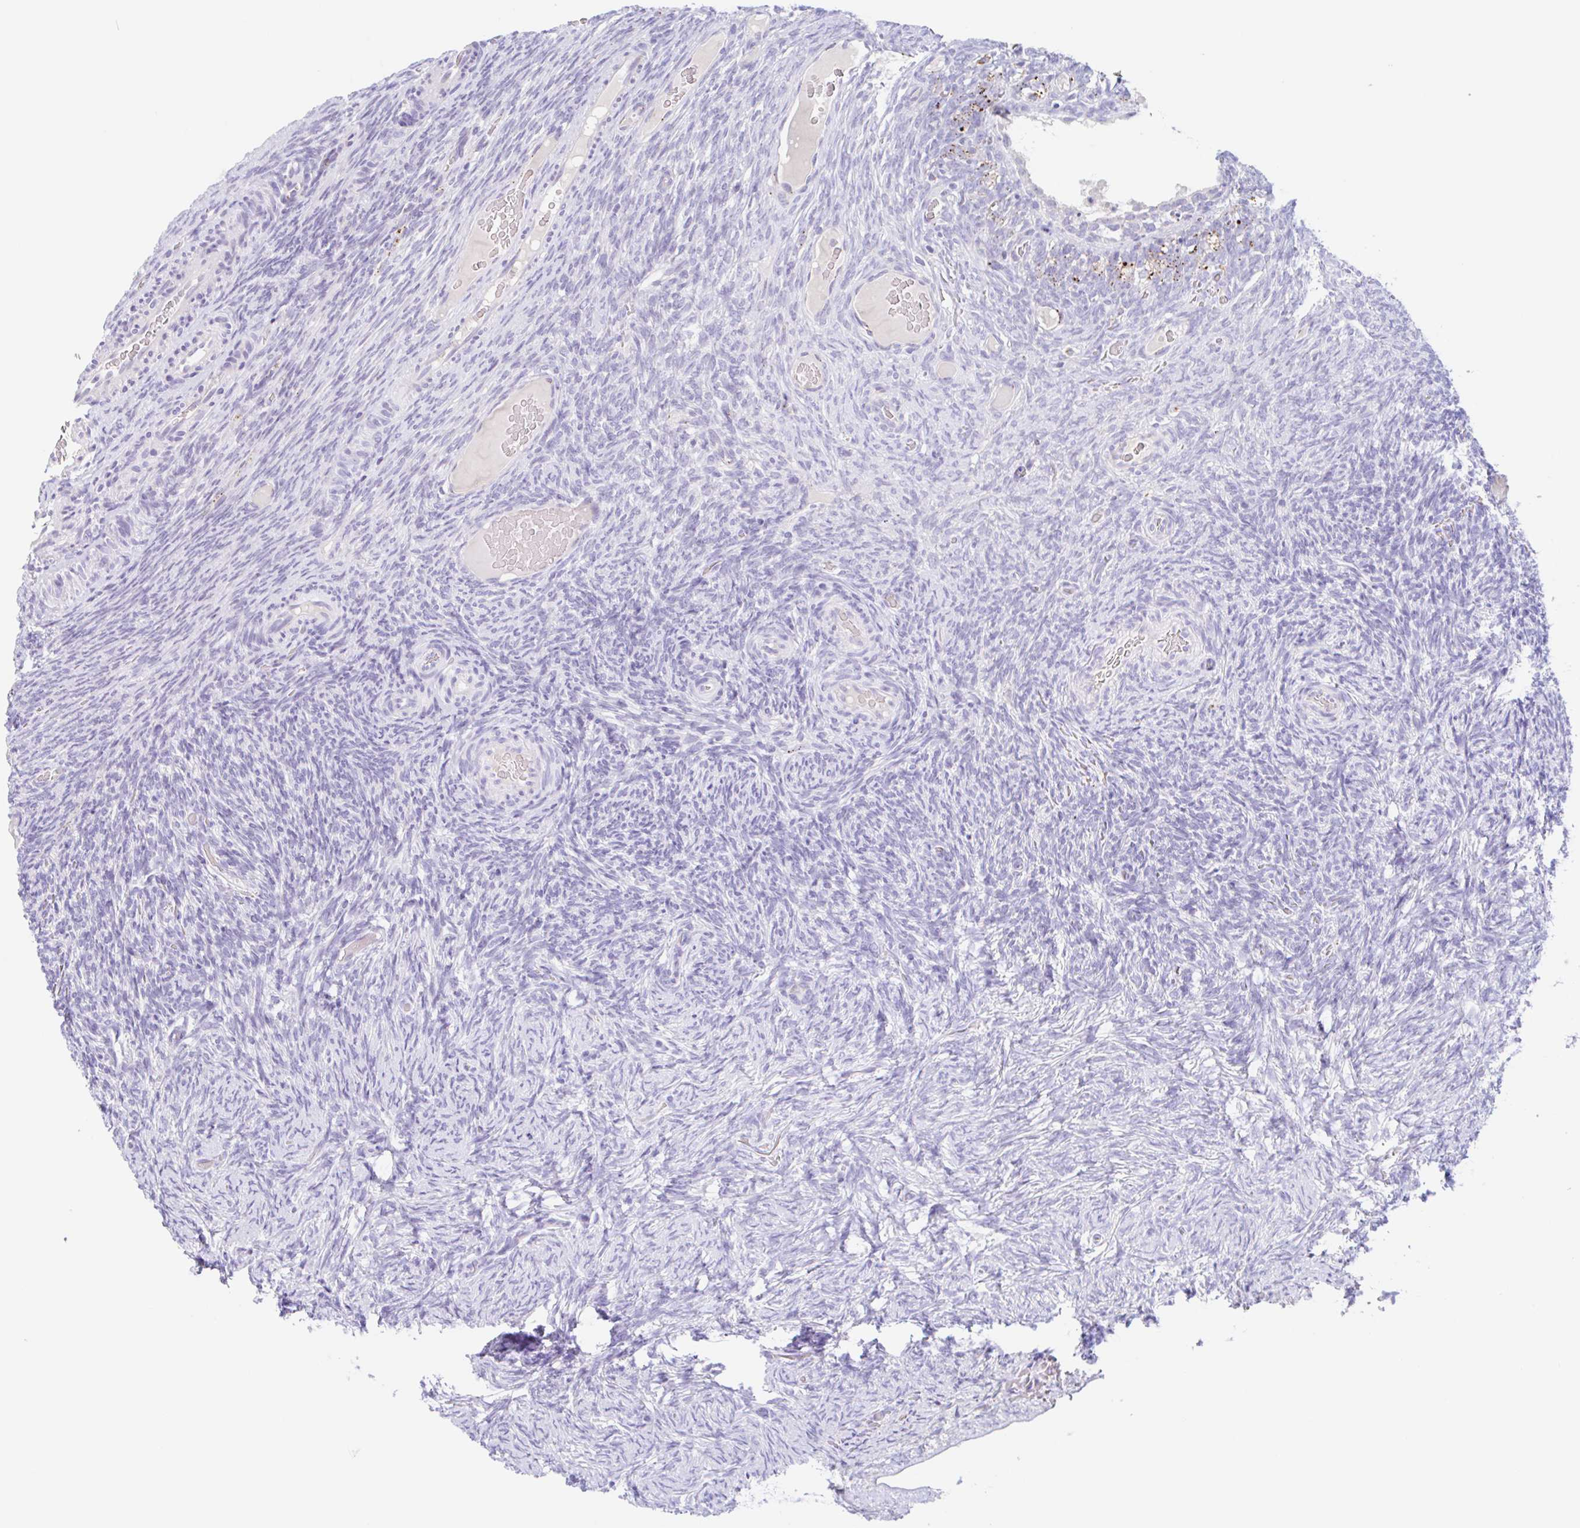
{"staining": {"intensity": "negative", "quantity": "none", "location": "none"}, "tissue": "ovary", "cell_type": "Ovarian stroma cells", "image_type": "normal", "snomed": [{"axis": "morphology", "description": "Normal tissue, NOS"}, {"axis": "topography", "description": "Ovary"}], "caption": "This is an immunohistochemistry histopathology image of unremarkable ovary. There is no staining in ovarian stroma cells.", "gene": "ANKRD9", "patient": {"sex": "female", "age": 34}}